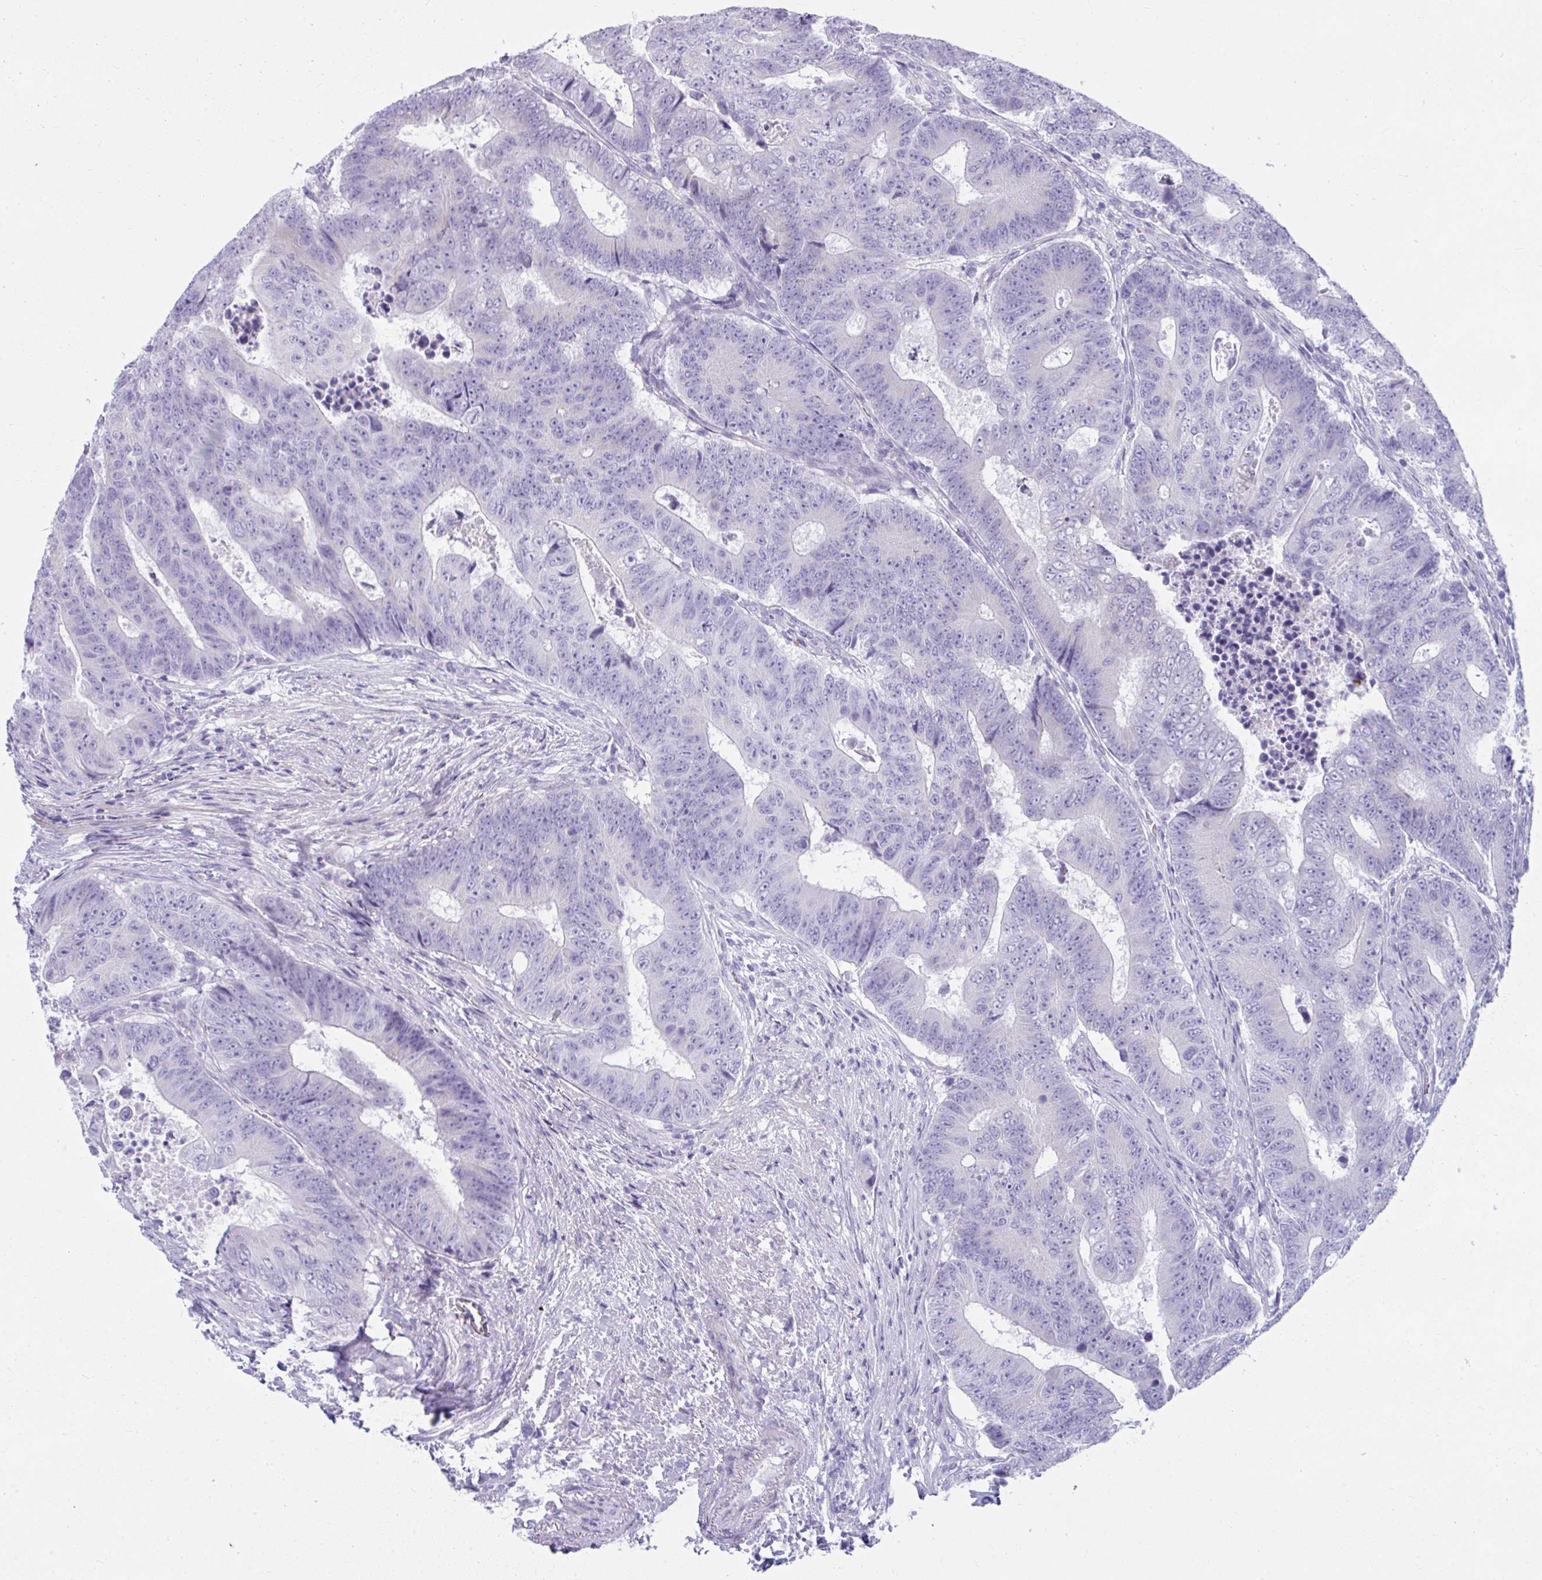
{"staining": {"intensity": "negative", "quantity": "none", "location": "none"}, "tissue": "colorectal cancer", "cell_type": "Tumor cells", "image_type": "cancer", "snomed": [{"axis": "morphology", "description": "Adenocarcinoma, NOS"}, {"axis": "topography", "description": "Colon"}], "caption": "This is a photomicrograph of immunohistochemistry (IHC) staining of colorectal cancer (adenocarcinoma), which shows no positivity in tumor cells.", "gene": "ISL1", "patient": {"sex": "female", "age": 48}}